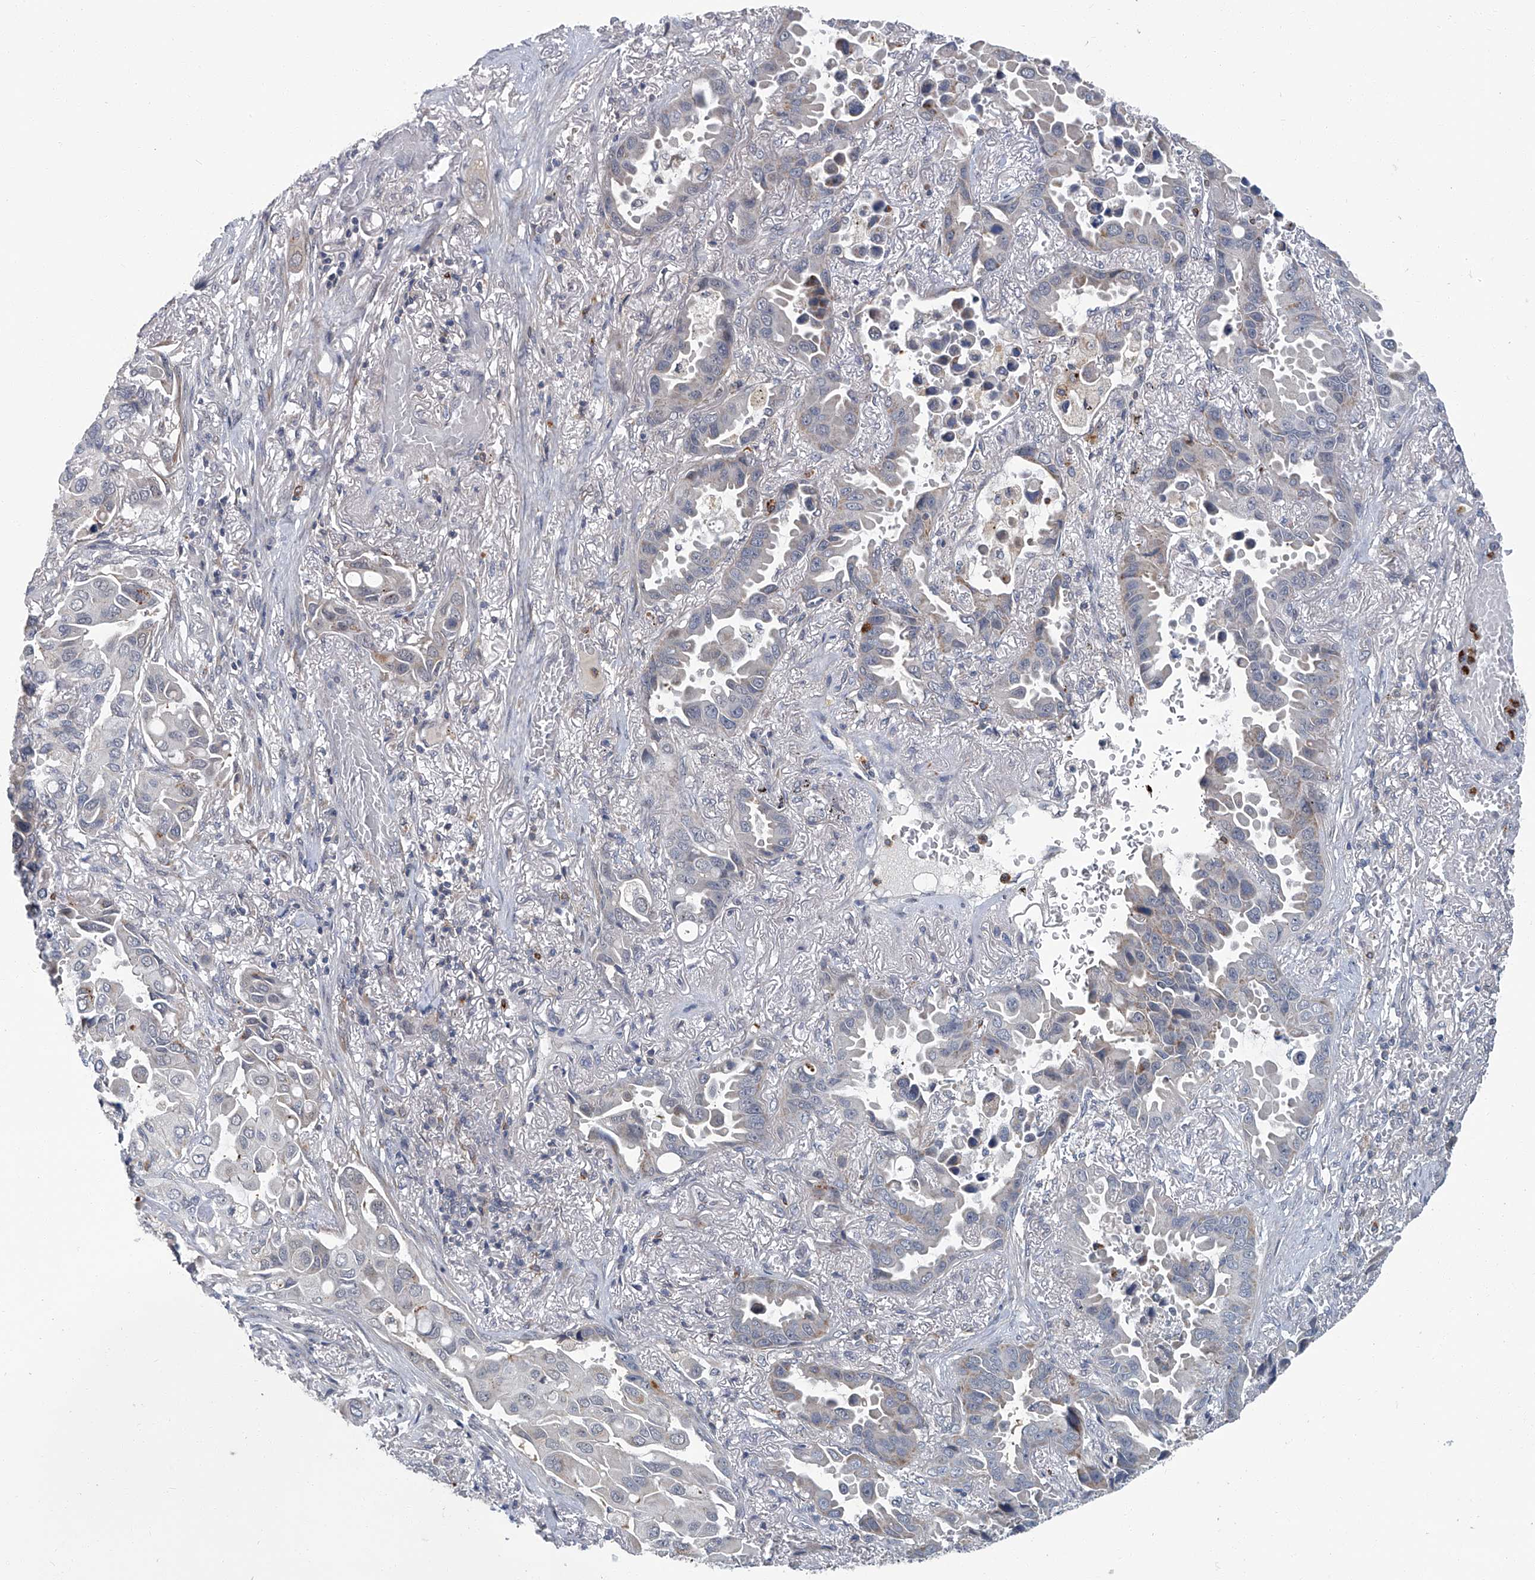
{"staining": {"intensity": "negative", "quantity": "none", "location": "none"}, "tissue": "lung cancer", "cell_type": "Tumor cells", "image_type": "cancer", "snomed": [{"axis": "morphology", "description": "Adenocarcinoma, NOS"}, {"axis": "topography", "description": "Lung"}], "caption": "There is no significant staining in tumor cells of adenocarcinoma (lung). The staining is performed using DAB (3,3'-diaminobenzidine) brown chromogen with nuclei counter-stained in using hematoxylin.", "gene": "AKNAD1", "patient": {"sex": "male", "age": 64}}